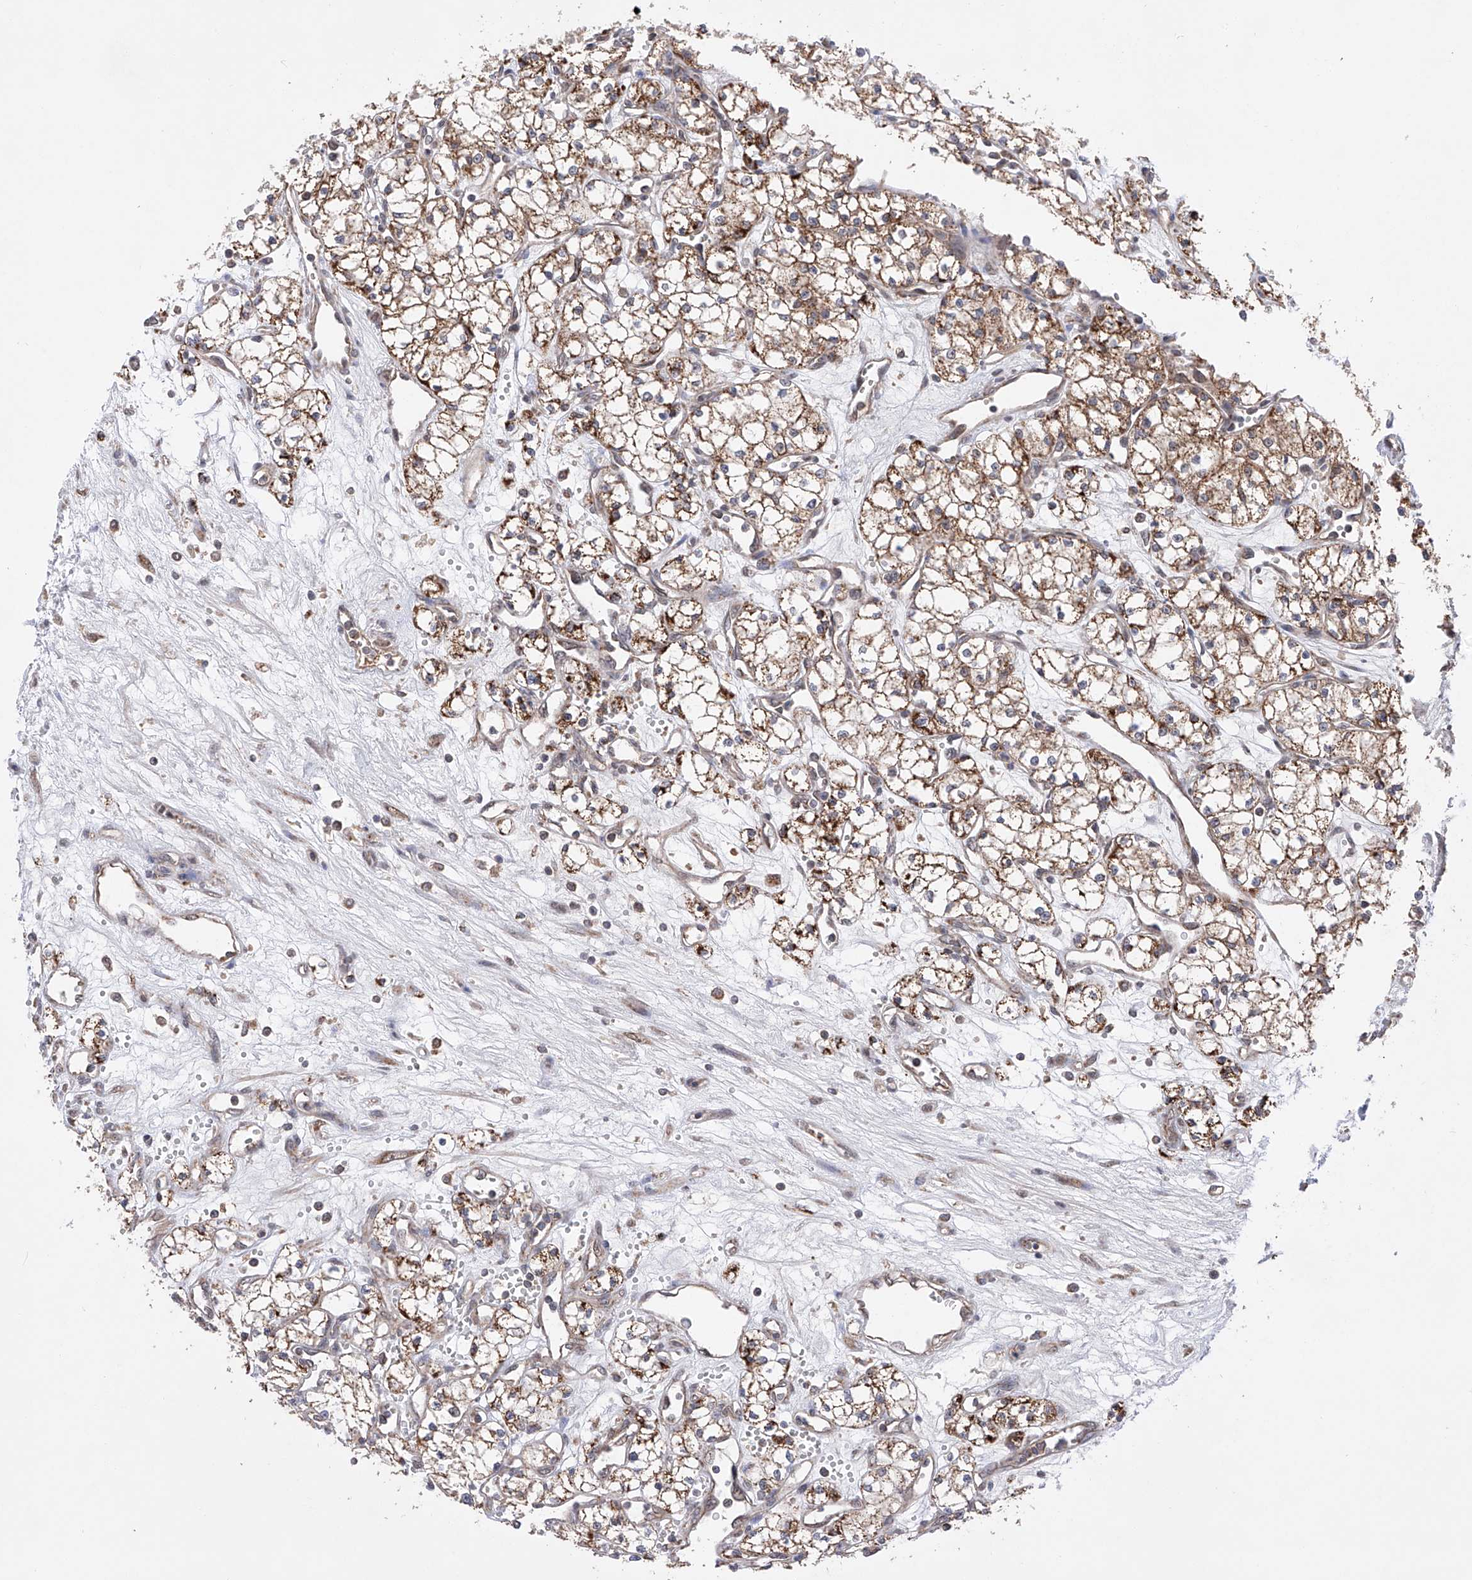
{"staining": {"intensity": "moderate", "quantity": ">75%", "location": "cytoplasmic/membranous"}, "tissue": "renal cancer", "cell_type": "Tumor cells", "image_type": "cancer", "snomed": [{"axis": "morphology", "description": "Adenocarcinoma, NOS"}, {"axis": "topography", "description": "Kidney"}], "caption": "High-magnification brightfield microscopy of renal adenocarcinoma stained with DAB (brown) and counterstained with hematoxylin (blue). tumor cells exhibit moderate cytoplasmic/membranous expression is identified in approximately>75% of cells.", "gene": "SDHAF4", "patient": {"sex": "male", "age": 59}}